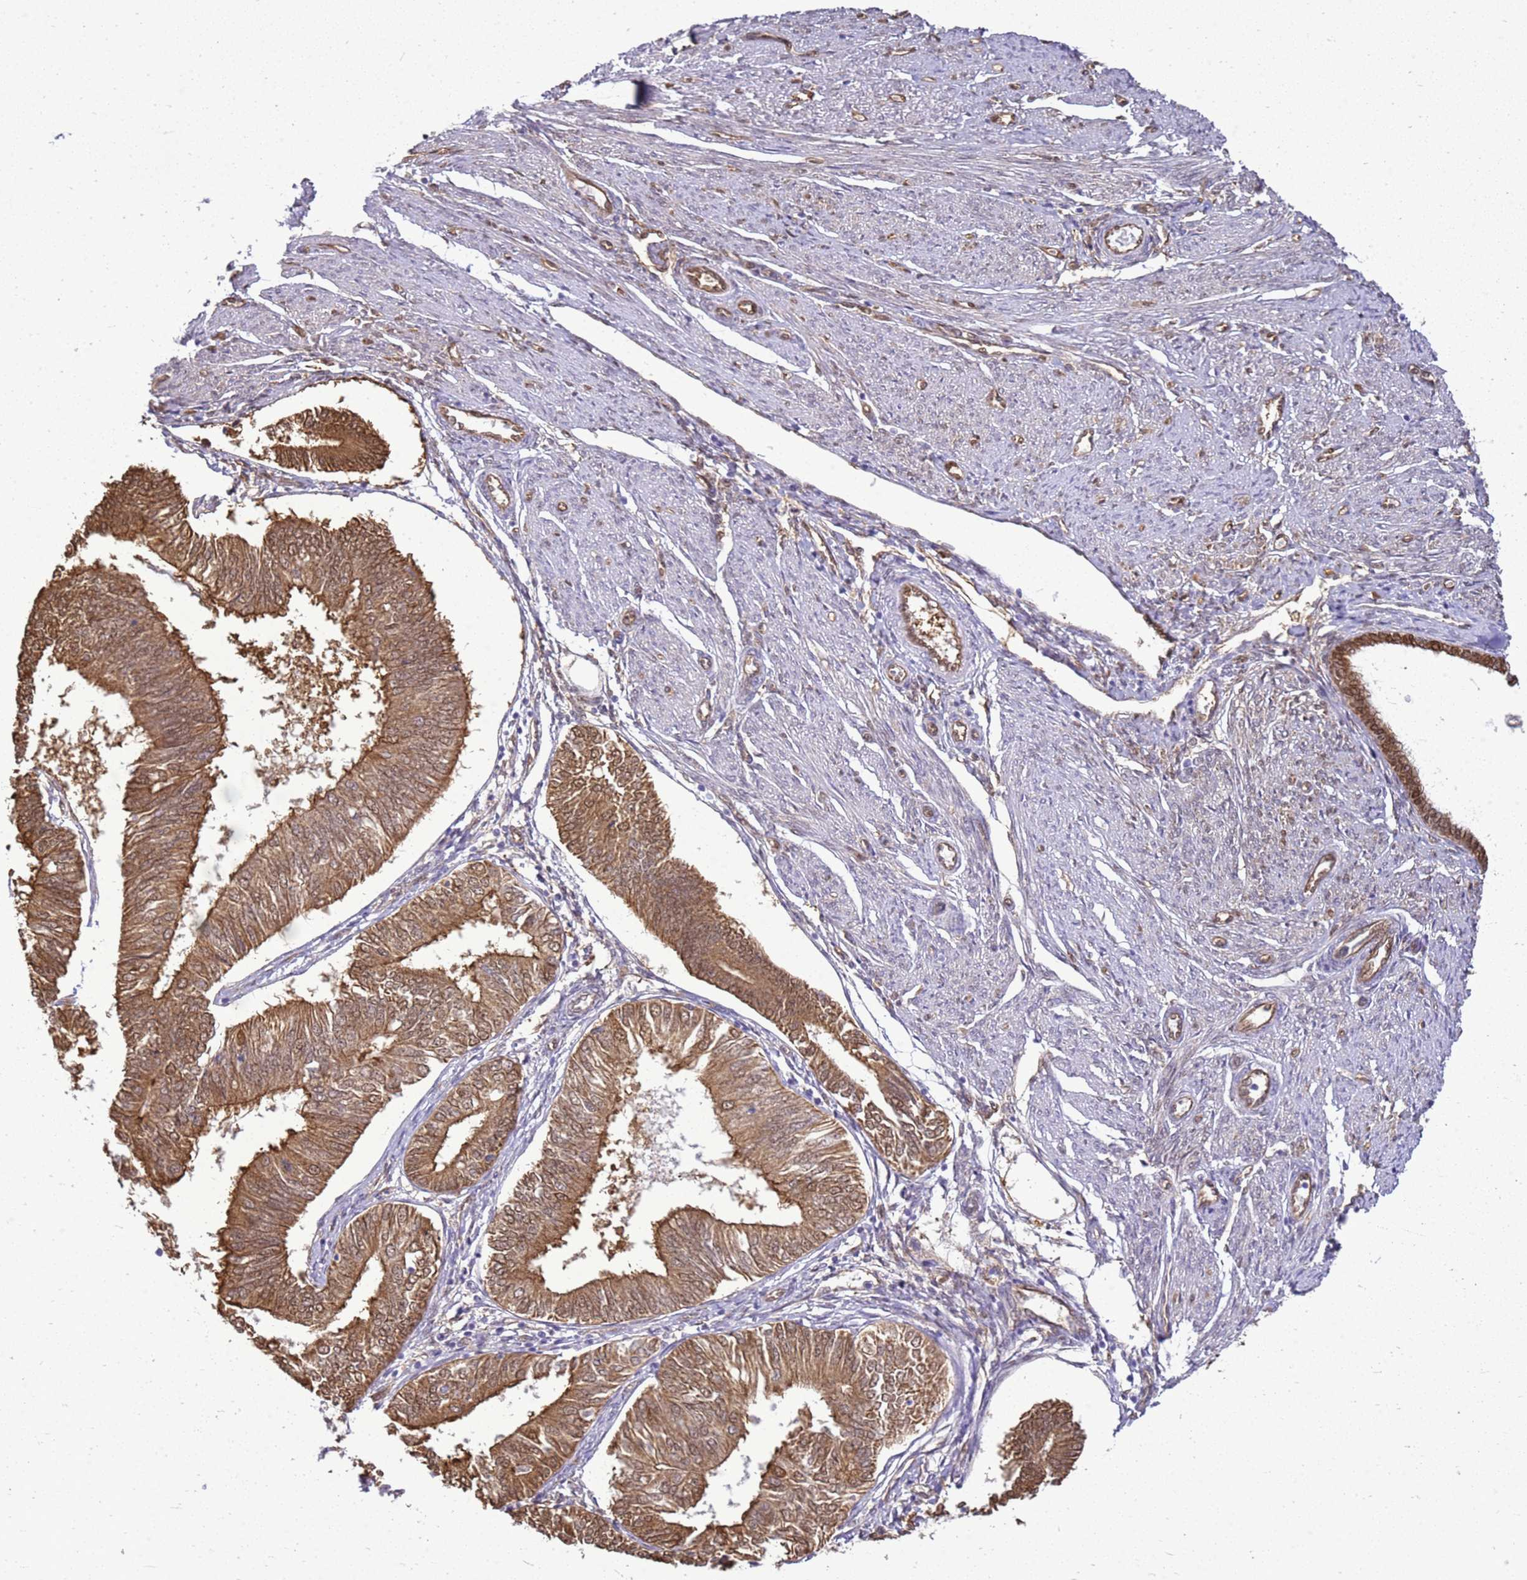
{"staining": {"intensity": "moderate", "quantity": ">75%", "location": "cytoplasmic/membranous"}, "tissue": "endometrial cancer", "cell_type": "Tumor cells", "image_type": "cancer", "snomed": [{"axis": "morphology", "description": "Adenocarcinoma, NOS"}, {"axis": "topography", "description": "Endometrium"}], "caption": "A histopathology image showing moderate cytoplasmic/membranous expression in approximately >75% of tumor cells in endometrial adenocarcinoma, as visualized by brown immunohistochemical staining.", "gene": "YWHAE", "patient": {"sex": "female", "age": 58}}